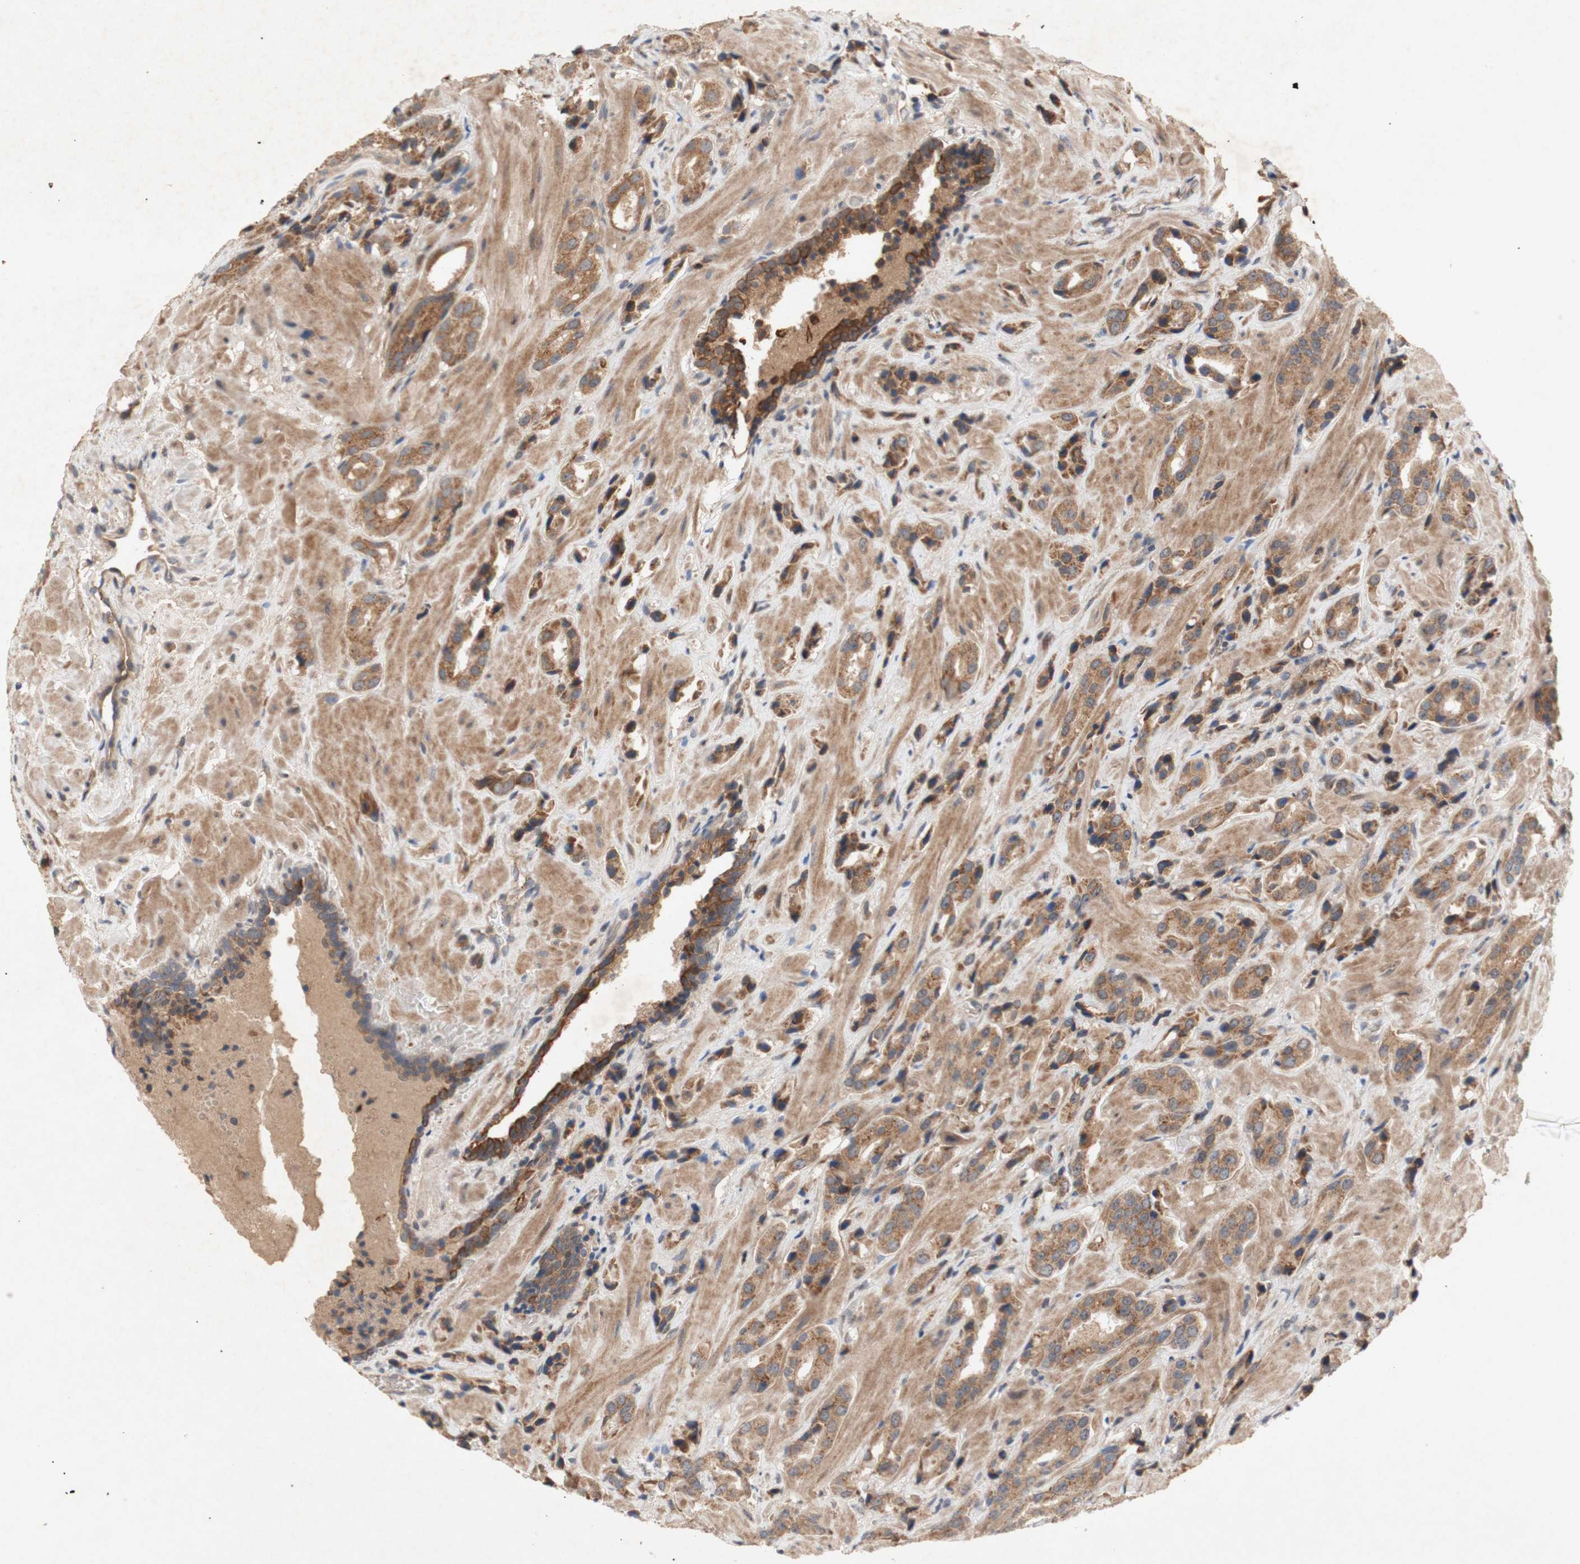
{"staining": {"intensity": "moderate", "quantity": ">75%", "location": "cytoplasmic/membranous"}, "tissue": "prostate cancer", "cell_type": "Tumor cells", "image_type": "cancer", "snomed": [{"axis": "morphology", "description": "Adenocarcinoma, High grade"}, {"axis": "topography", "description": "Prostate"}], "caption": "Prostate cancer (high-grade adenocarcinoma) was stained to show a protein in brown. There is medium levels of moderate cytoplasmic/membranous expression in about >75% of tumor cells. (Brightfield microscopy of DAB IHC at high magnification).", "gene": "PKN1", "patient": {"sex": "male", "age": 64}}